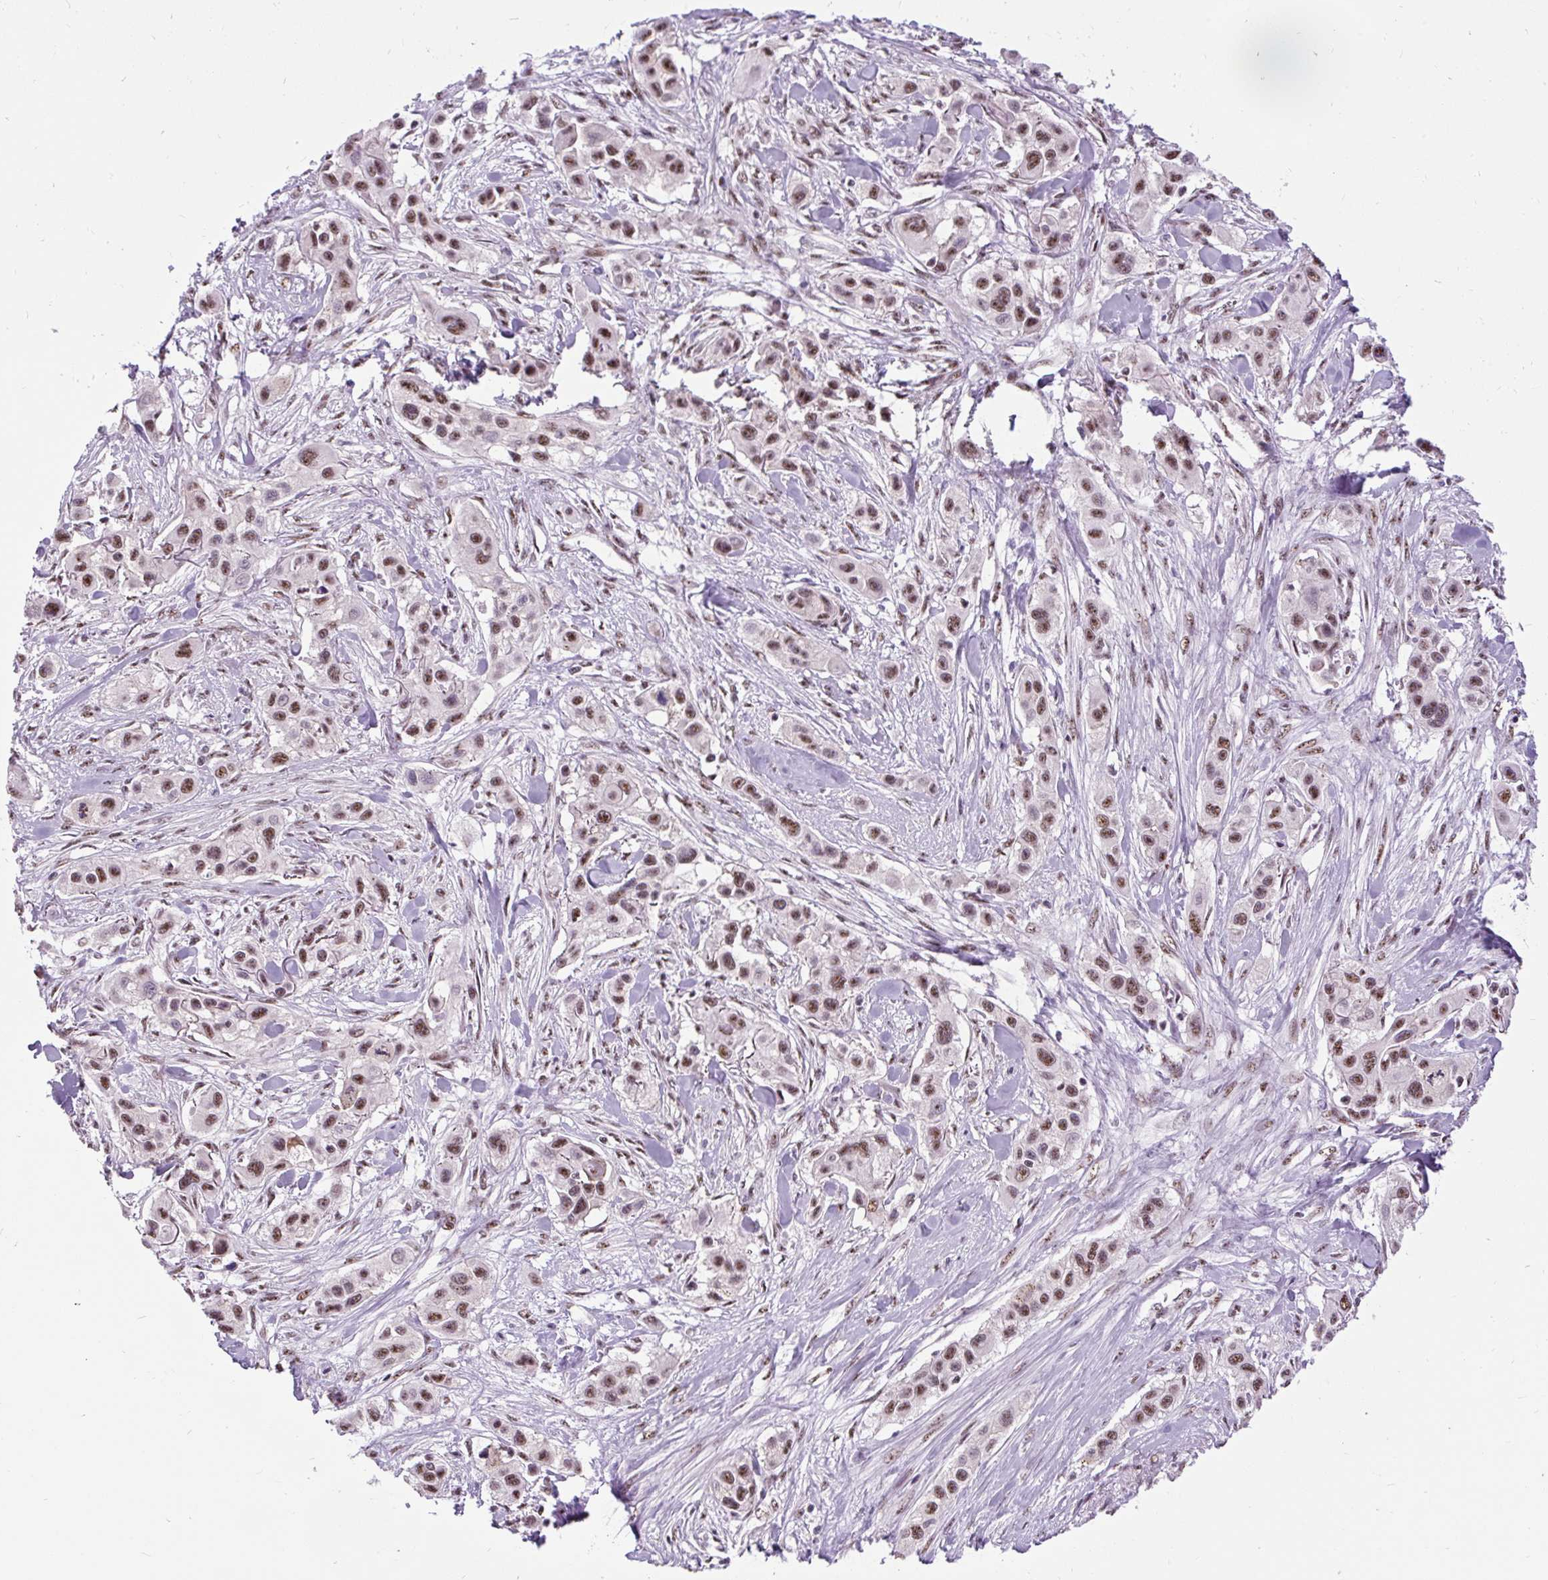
{"staining": {"intensity": "moderate", "quantity": ">75%", "location": "nuclear"}, "tissue": "skin cancer", "cell_type": "Tumor cells", "image_type": "cancer", "snomed": [{"axis": "morphology", "description": "Squamous cell carcinoma, NOS"}, {"axis": "topography", "description": "Skin"}], "caption": "This image displays skin squamous cell carcinoma stained with IHC to label a protein in brown. The nuclear of tumor cells show moderate positivity for the protein. Nuclei are counter-stained blue.", "gene": "SMC5", "patient": {"sex": "male", "age": 63}}